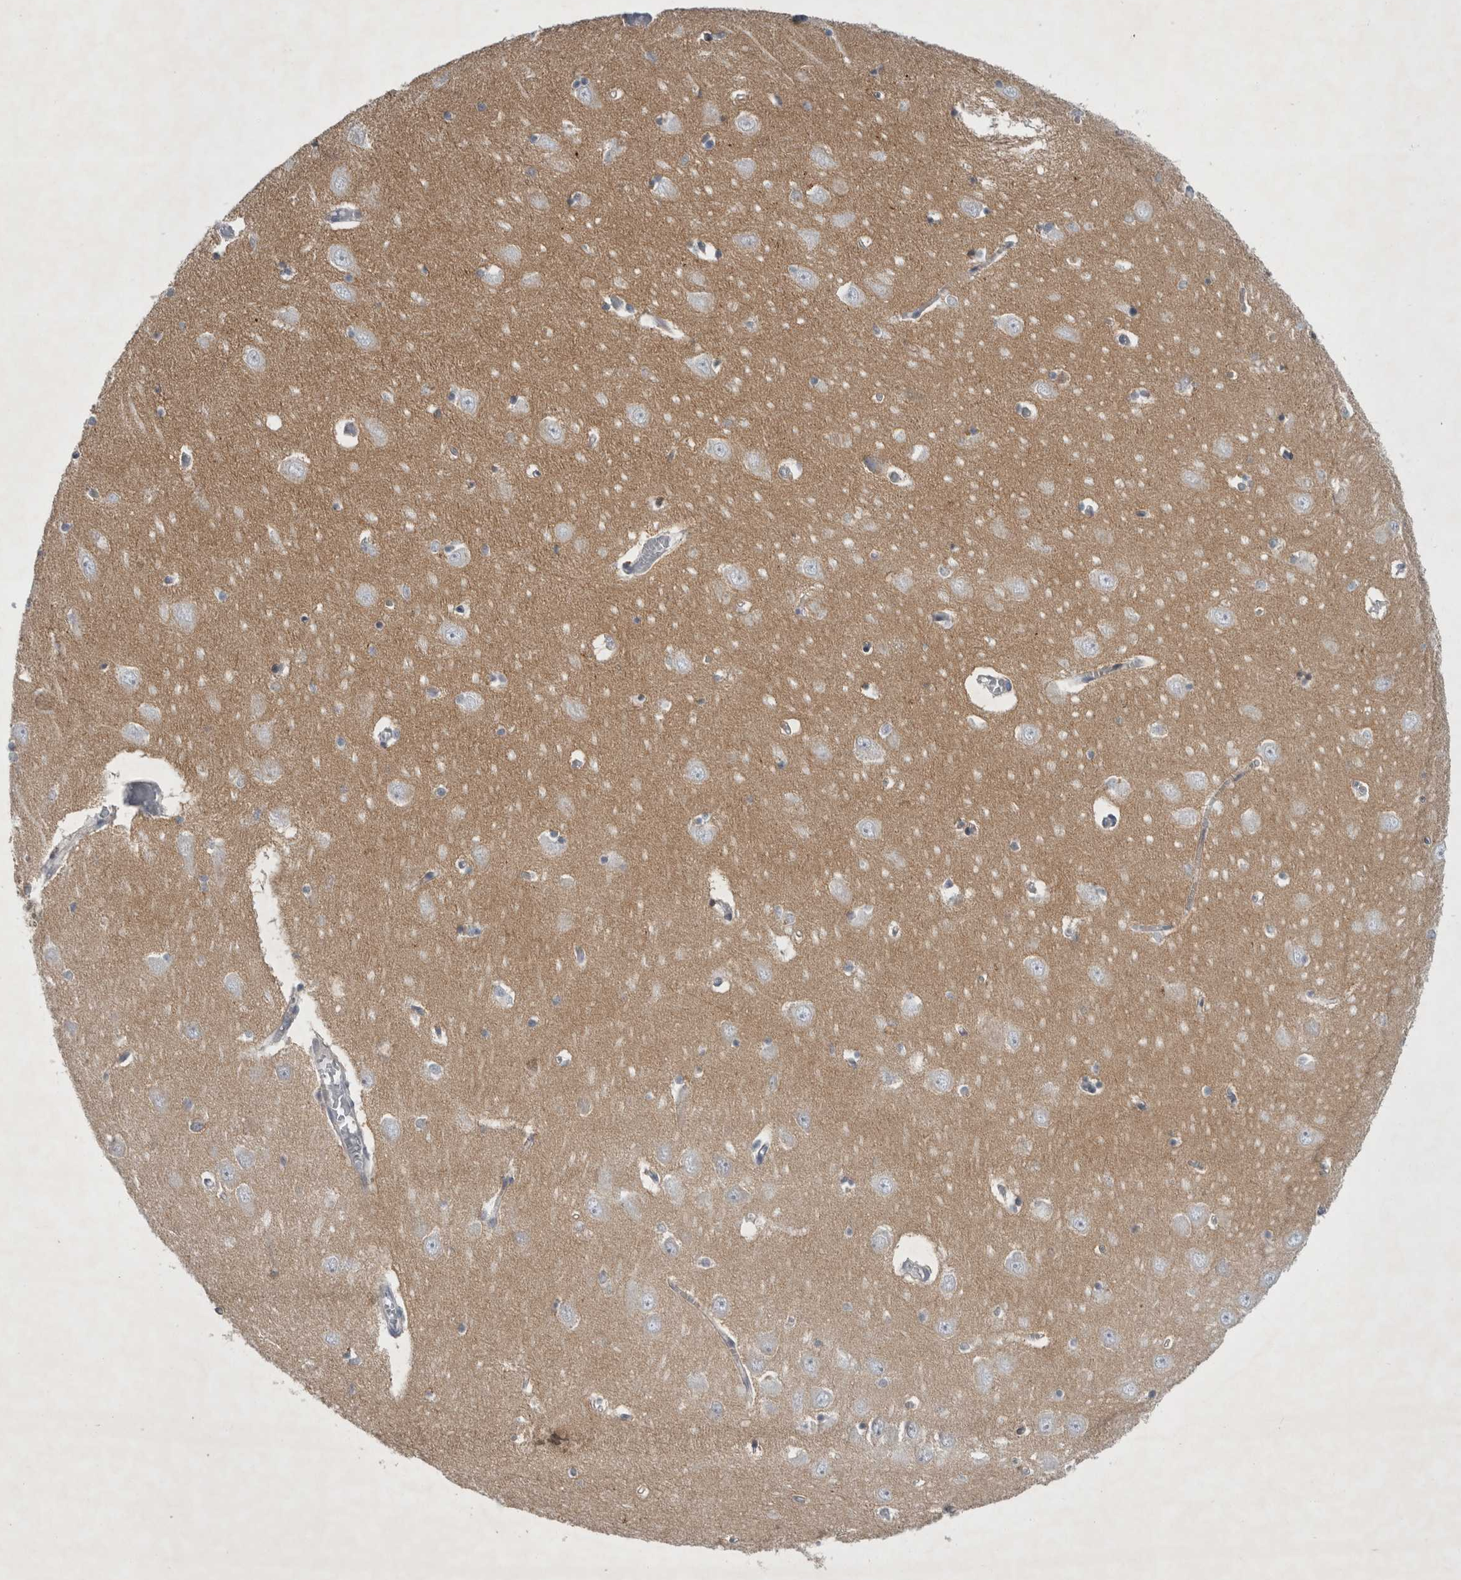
{"staining": {"intensity": "weak", "quantity": "<25%", "location": "cytoplasmic/membranous"}, "tissue": "hippocampus", "cell_type": "Glial cells", "image_type": "normal", "snomed": [{"axis": "morphology", "description": "Normal tissue, NOS"}, {"axis": "topography", "description": "Hippocampus"}], "caption": "This is a image of immunohistochemistry staining of benign hippocampus, which shows no positivity in glial cells. The staining is performed using DAB (3,3'-diaminobenzidine) brown chromogen with nuclei counter-stained in using hematoxylin.", "gene": "FXYD7", "patient": {"sex": "male", "age": 70}}